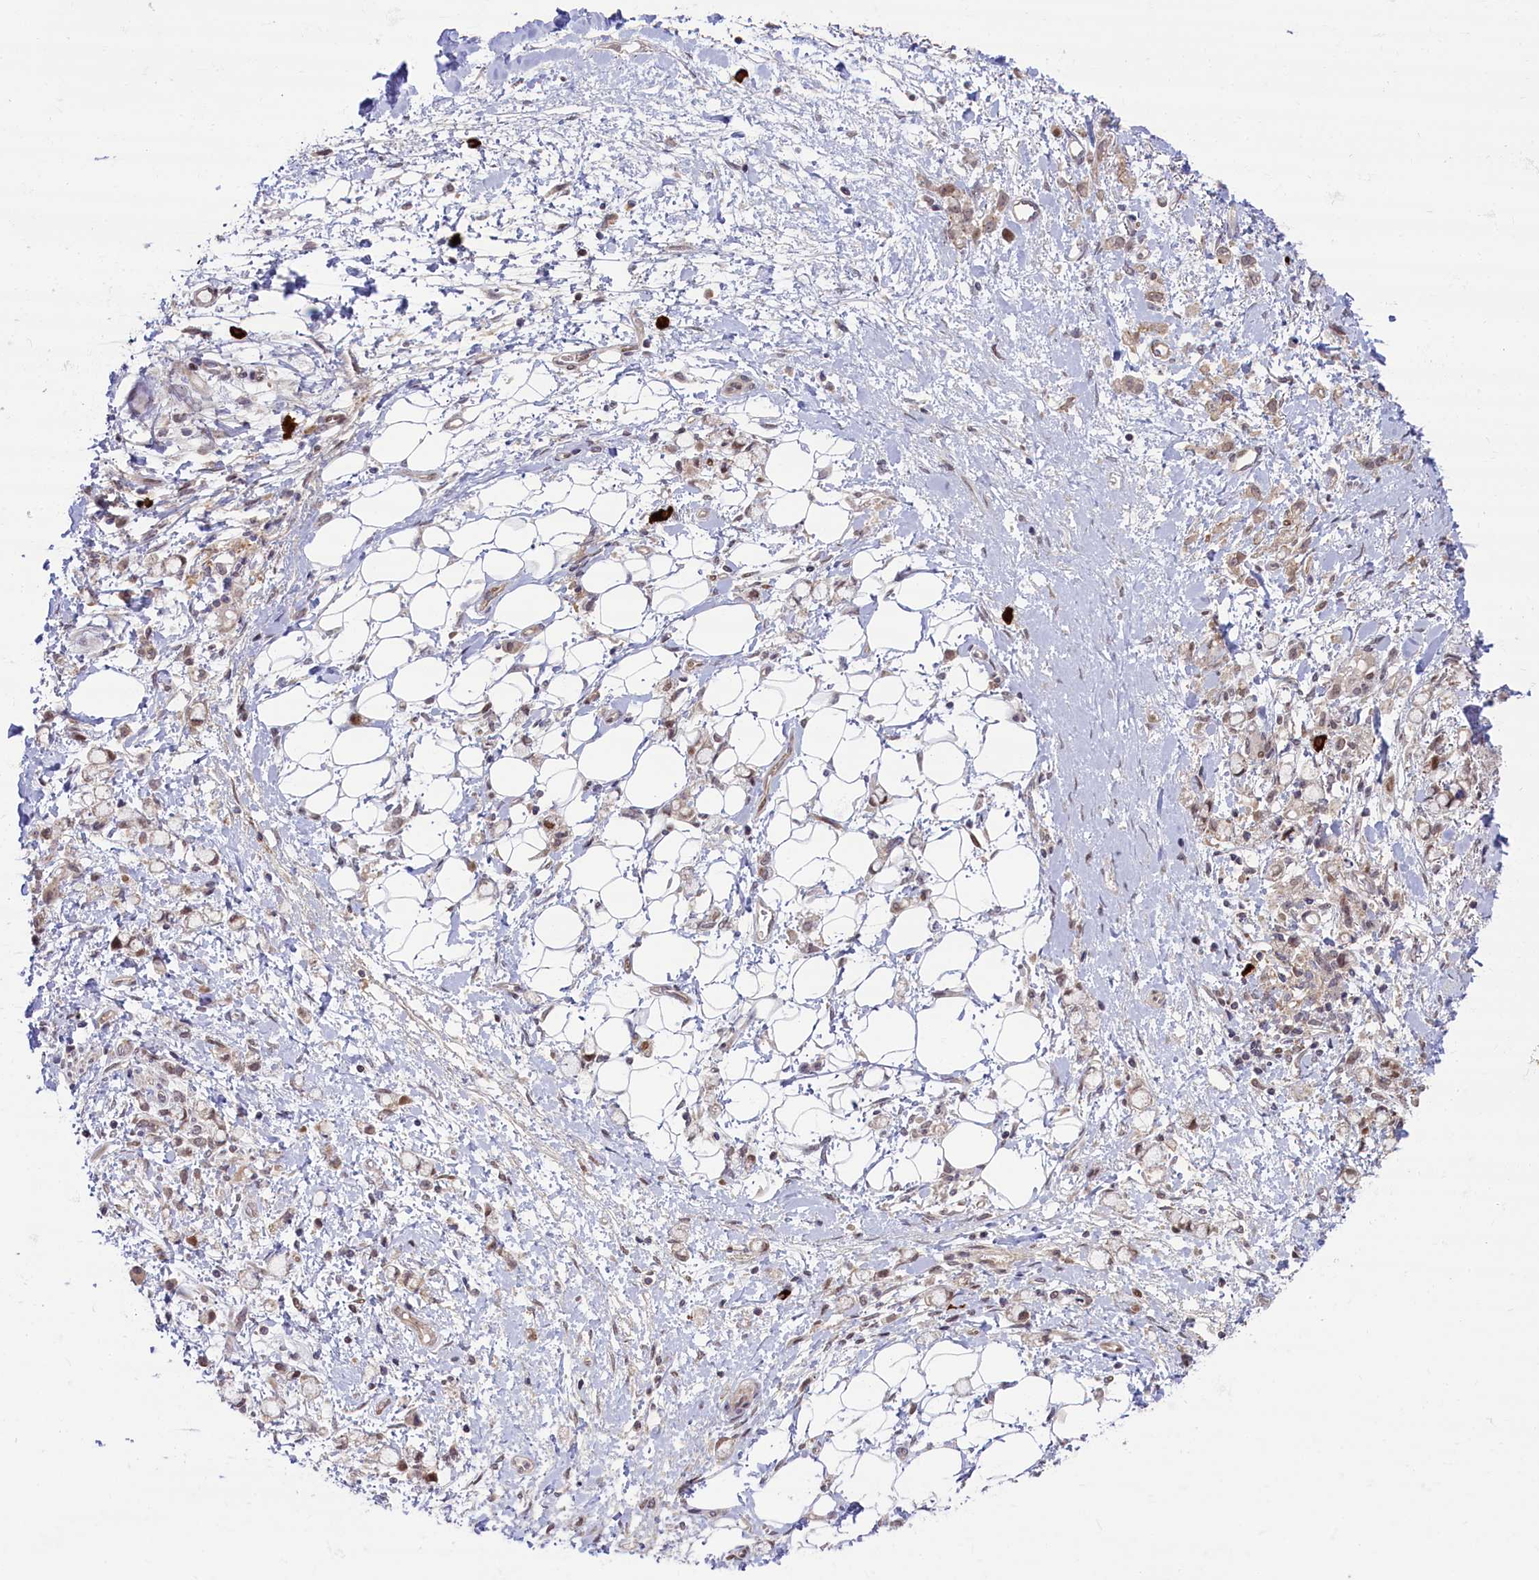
{"staining": {"intensity": "negative", "quantity": "none", "location": "none"}, "tissue": "stomach cancer", "cell_type": "Tumor cells", "image_type": "cancer", "snomed": [{"axis": "morphology", "description": "Adenocarcinoma, NOS"}, {"axis": "topography", "description": "Stomach"}], "caption": "Protein analysis of stomach cancer (adenocarcinoma) shows no significant expression in tumor cells.", "gene": "CCL23", "patient": {"sex": "female", "age": 60}}